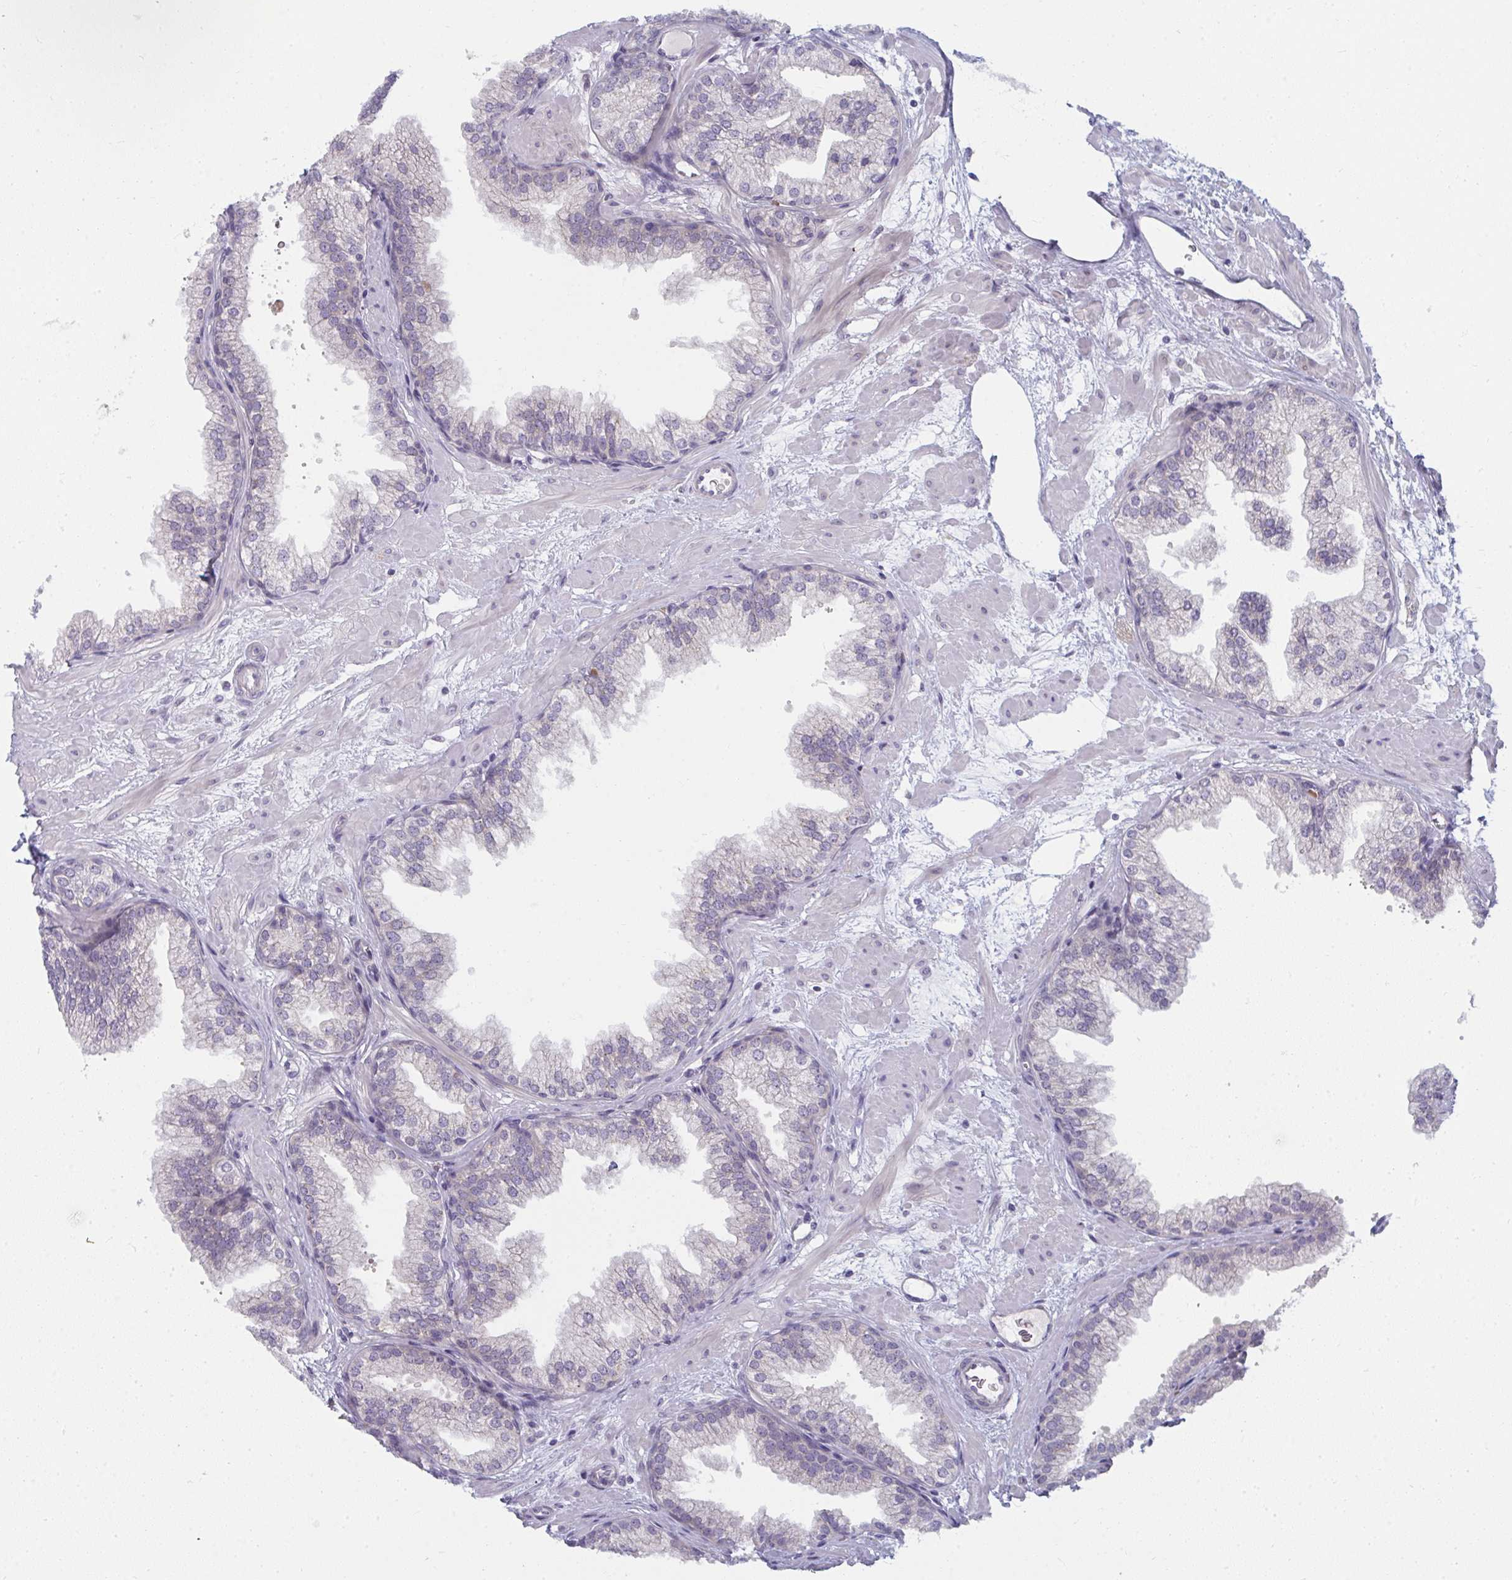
{"staining": {"intensity": "negative", "quantity": "none", "location": "none"}, "tissue": "prostate", "cell_type": "Glandular cells", "image_type": "normal", "snomed": [{"axis": "morphology", "description": "Normal tissue, NOS"}, {"axis": "topography", "description": "Prostate"}], "caption": "This is an IHC photomicrograph of normal human prostate. There is no expression in glandular cells.", "gene": "SHB", "patient": {"sex": "male", "age": 37}}